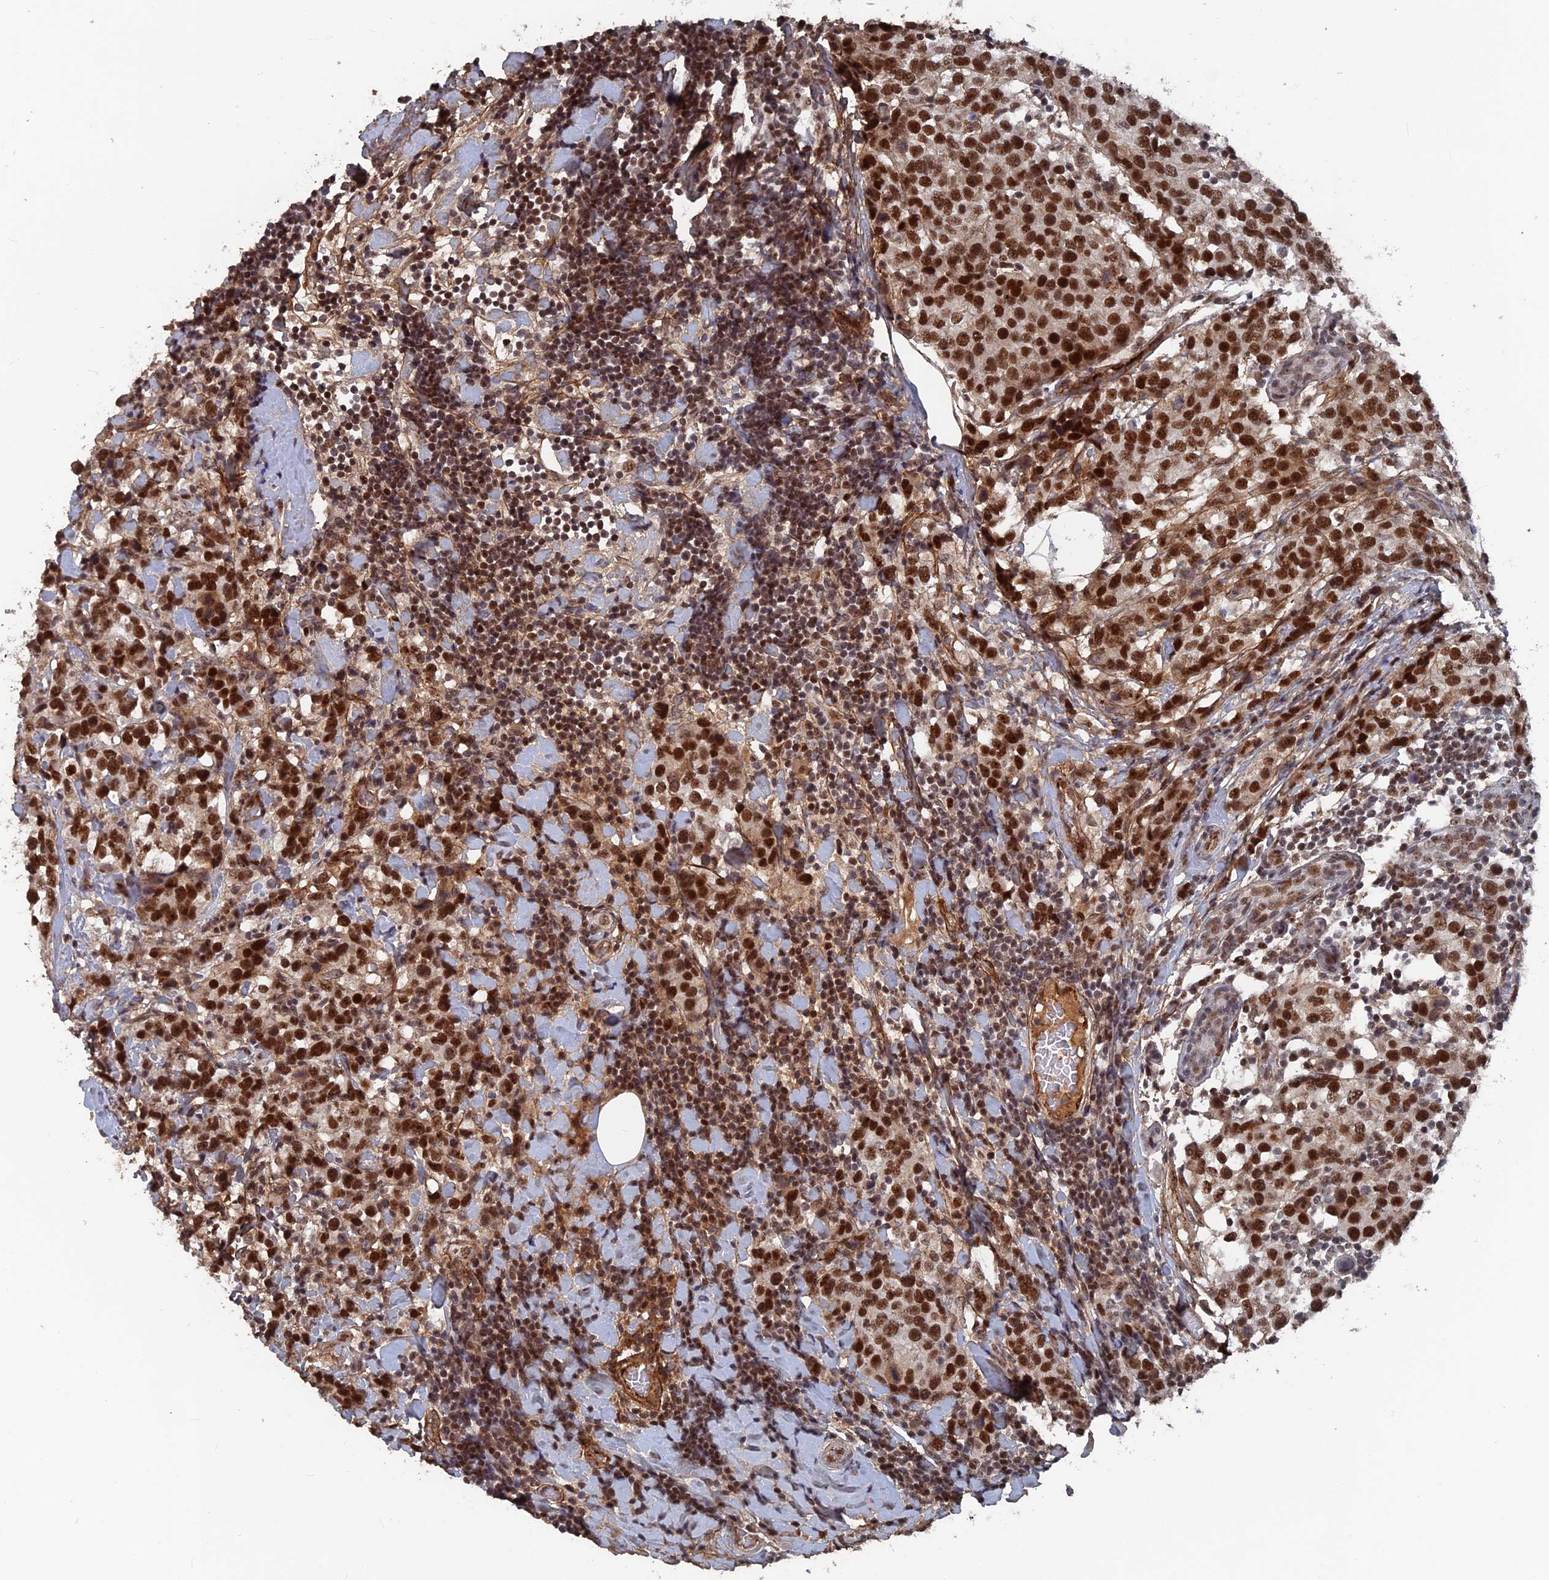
{"staining": {"intensity": "strong", "quantity": ">75%", "location": "nuclear"}, "tissue": "breast cancer", "cell_type": "Tumor cells", "image_type": "cancer", "snomed": [{"axis": "morphology", "description": "Lobular carcinoma"}, {"axis": "topography", "description": "Breast"}], "caption": "The immunohistochemical stain shows strong nuclear positivity in tumor cells of breast cancer tissue. Nuclei are stained in blue.", "gene": "SH3D21", "patient": {"sex": "female", "age": 59}}